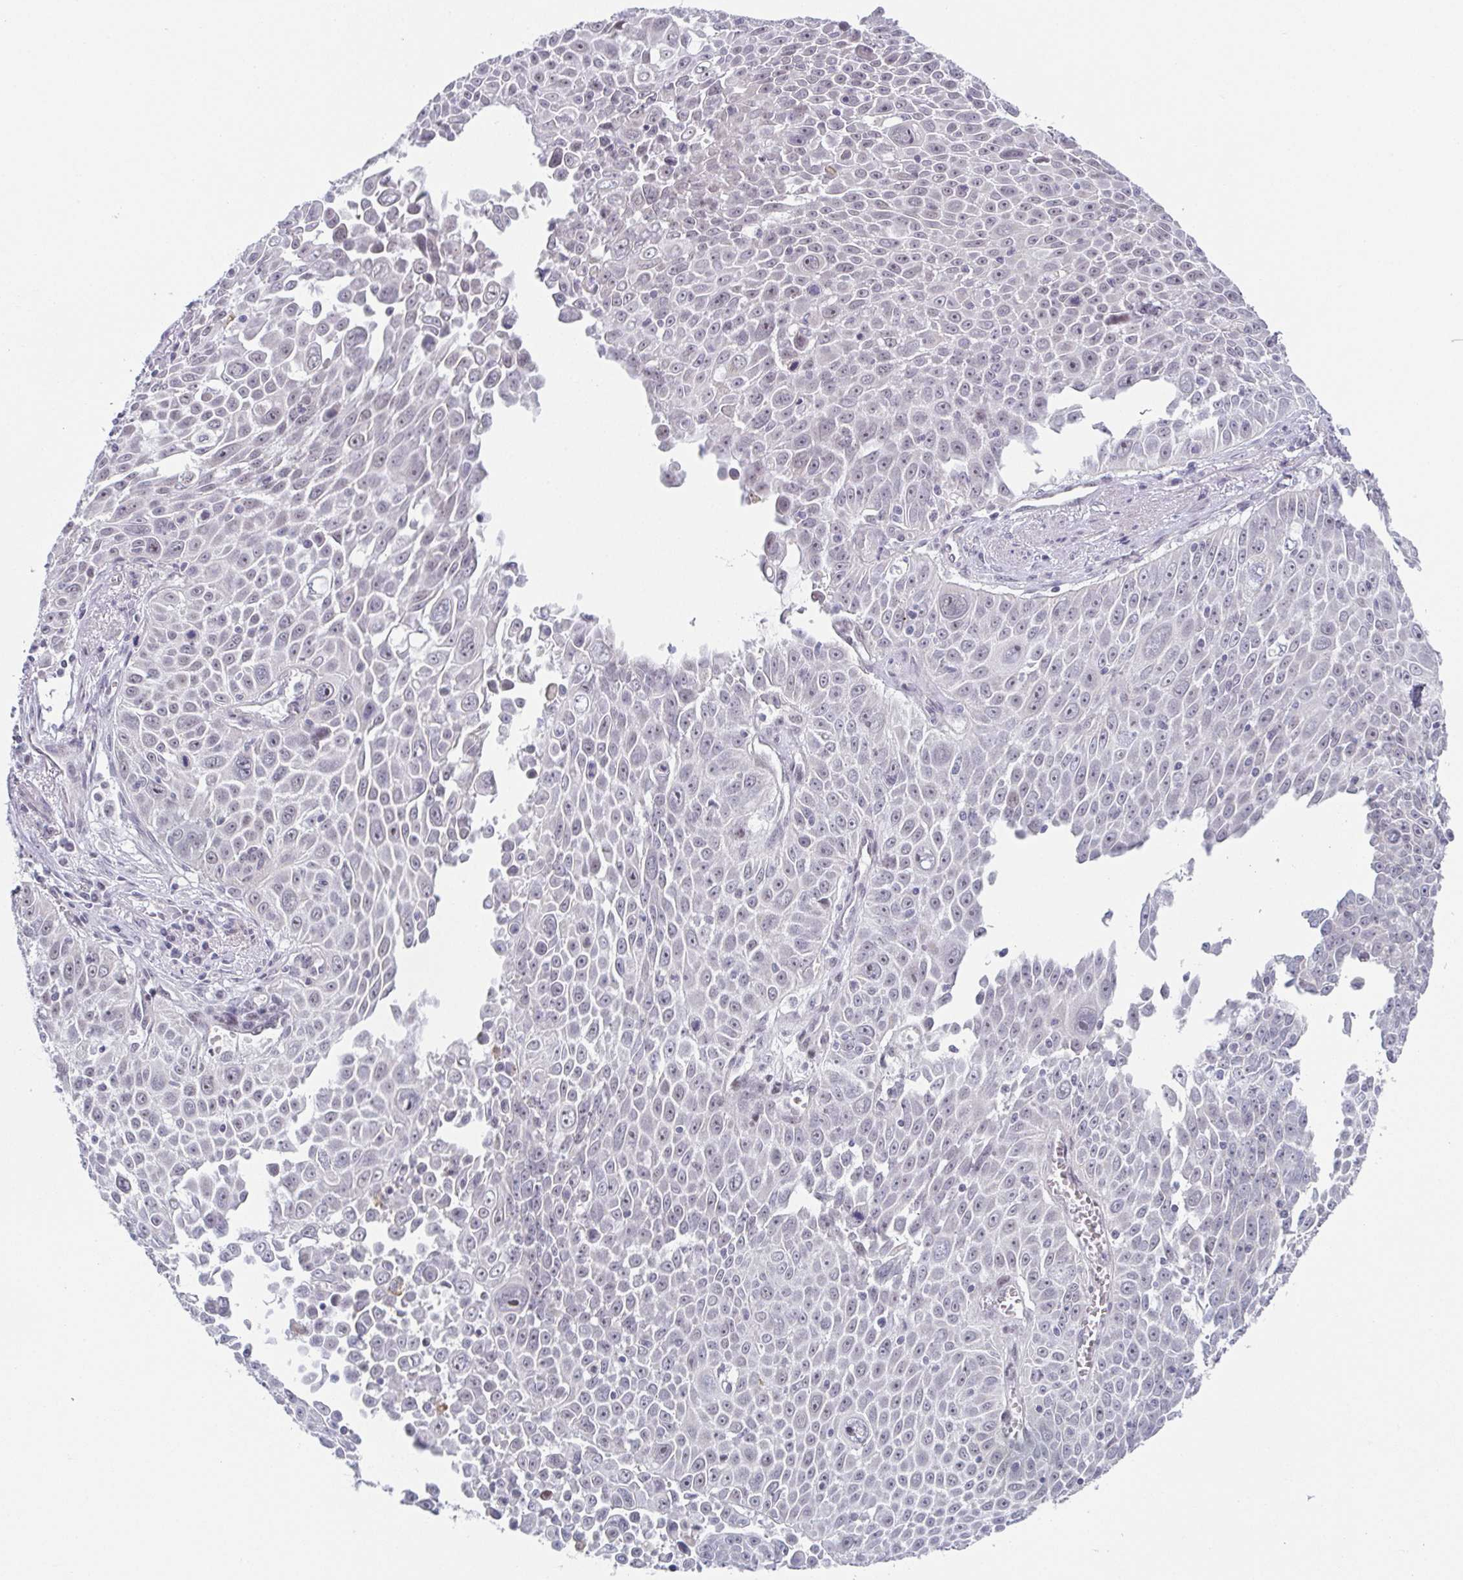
{"staining": {"intensity": "negative", "quantity": "none", "location": "none"}, "tissue": "lung cancer", "cell_type": "Tumor cells", "image_type": "cancer", "snomed": [{"axis": "morphology", "description": "Squamous cell carcinoma, NOS"}, {"axis": "morphology", "description": "Squamous cell carcinoma, metastatic, NOS"}, {"axis": "topography", "description": "Lymph node"}, {"axis": "topography", "description": "Lung"}], "caption": "This is an immunohistochemistry (IHC) micrograph of squamous cell carcinoma (lung). There is no positivity in tumor cells.", "gene": "EXOSC7", "patient": {"sex": "female", "age": 62}}